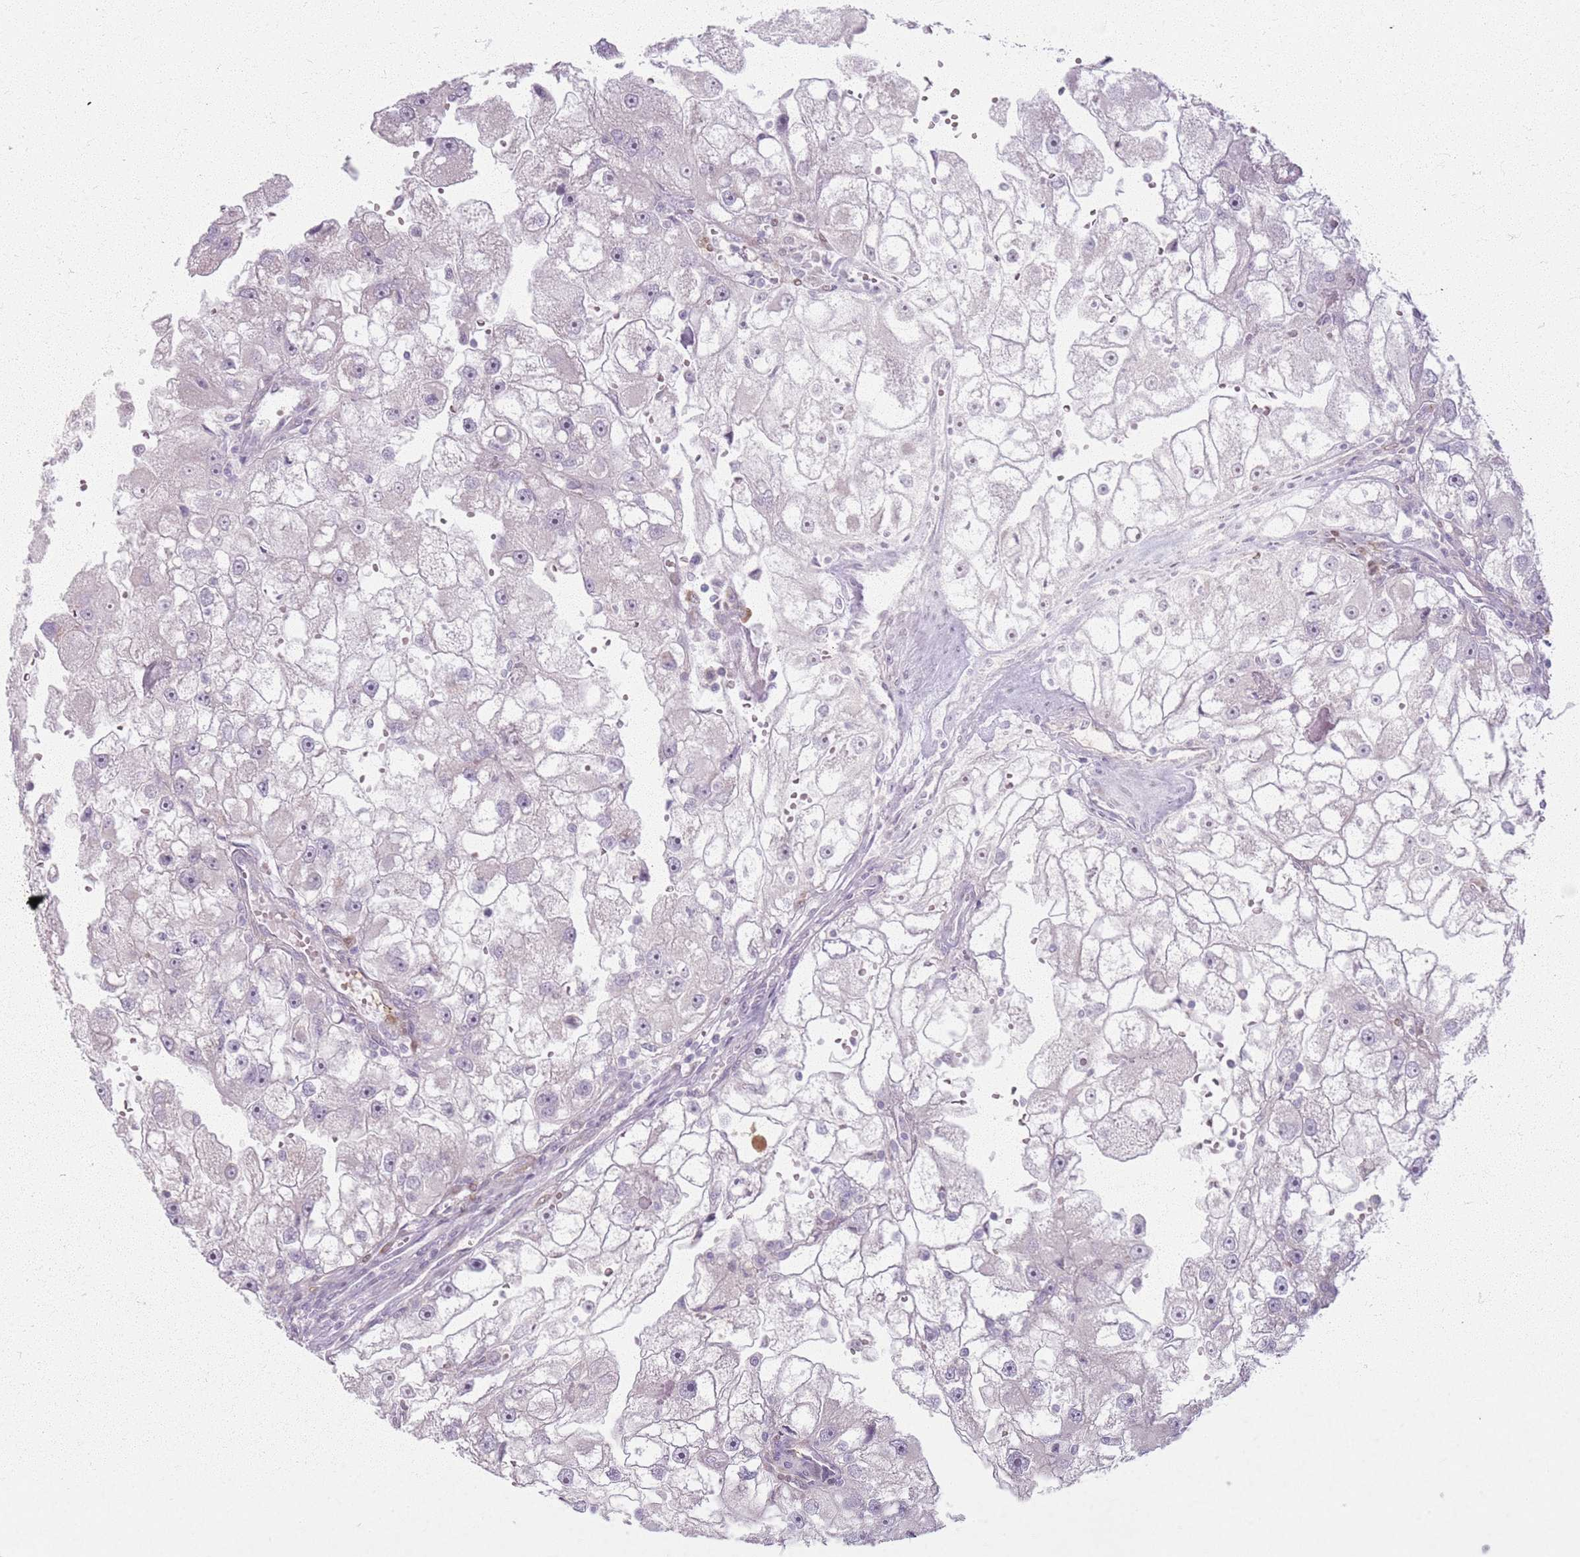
{"staining": {"intensity": "negative", "quantity": "none", "location": "none"}, "tissue": "renal cancer", "cell_type": "Tumor cells", "image_type": "cancer", "snomed": [{"axis": "morphology", "description": "Adenocarcinoma, NOS"}, {"axis": "topography", "description": "Kidney"}], "caption": "High power microscopy histopathology image of an immunohistochemistry micrograph of renal cancer, revealing no significant expression in tumor cells.", "gene": "CRIPT", "patient": {"sex": "male", "age": 63}}